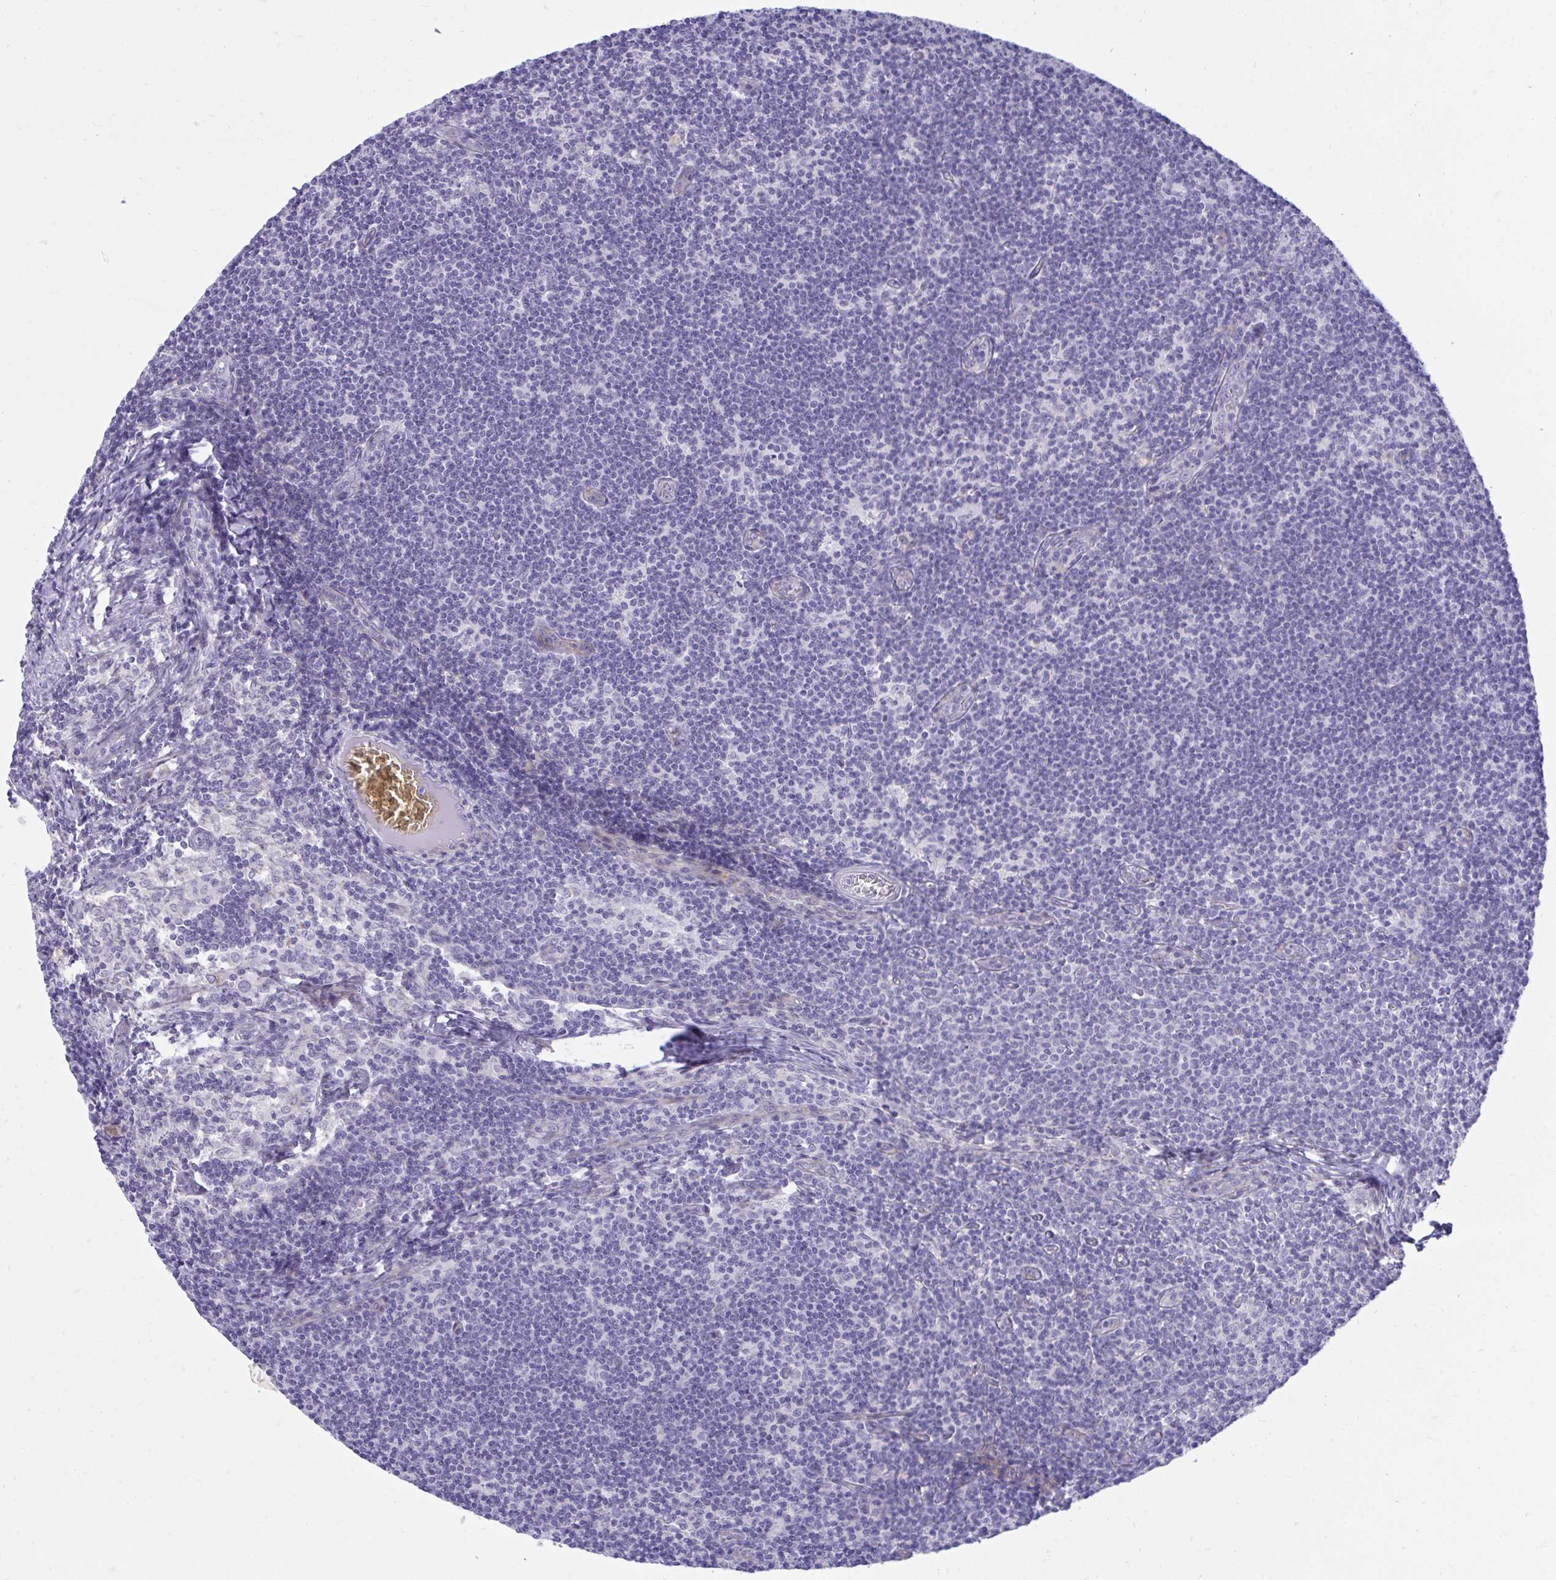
{"staining": {"intensity": "negative", "quantity": "none", "location": "none"}, "tissue": "lymph node", "cell_type": "Germinal center cells", "image_type": "normal", "snomed": [{"axis": "morphology", "description": "Normal tissue, NOS"}, {"axis": "topography", "description": "Lymph node"}], "caption": "Immunohistochemical staining of normal human lymph node shows no significant positivity in germinal center cells.", "gene": "MED9", "patient": {"sex": "female", "age": 31}}